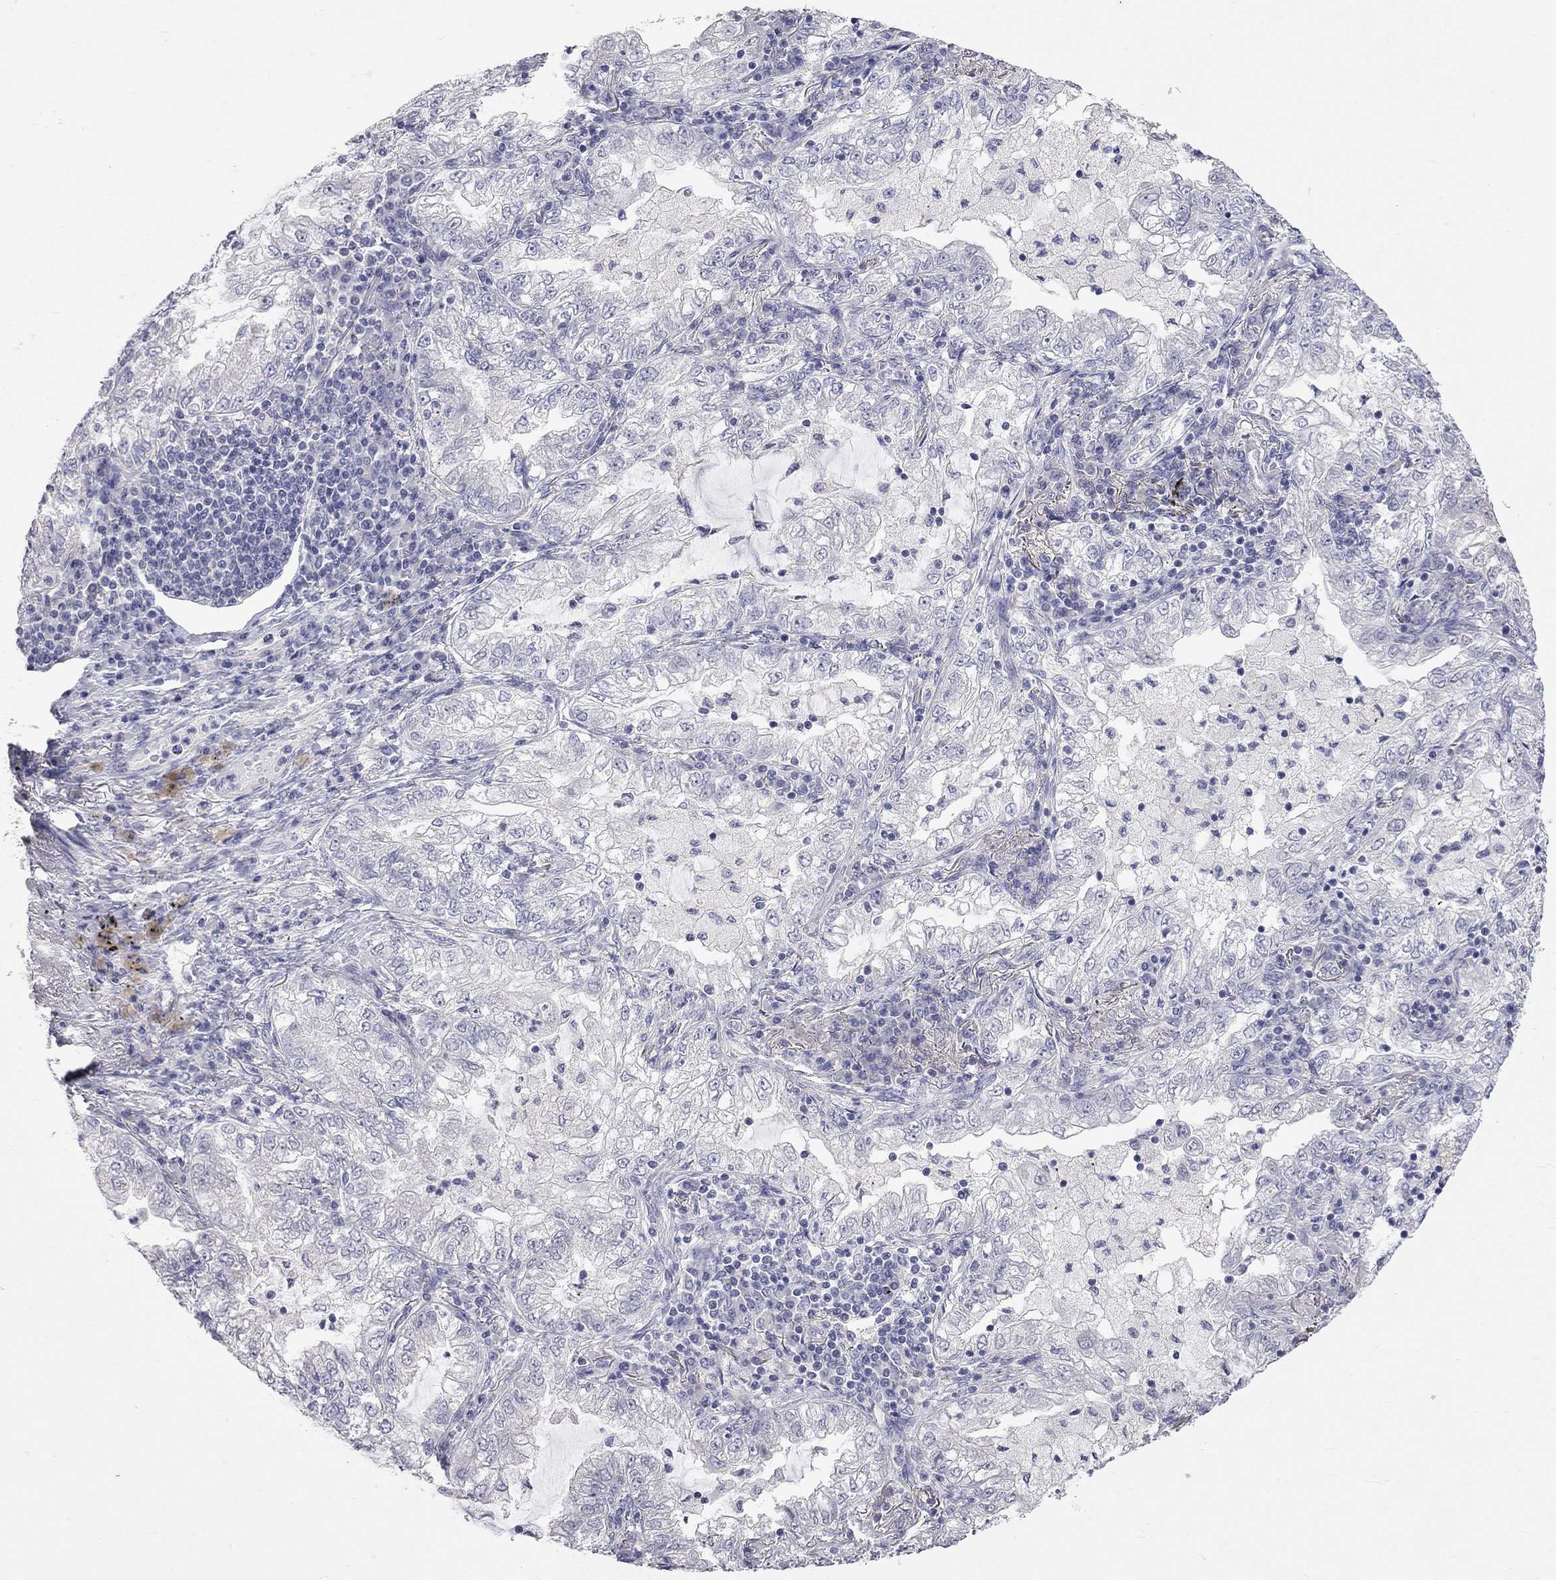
{"staining": {"intensity": "negative", "quantity": "none", "location": "none"}, "tissue": "lung cancer", "cell_type": "Tumor cells", "image_type": "cancer", "snomed": [{"axis": "morphology", "description": "Adenocarcinoma, NOS"}, {"axis": "topography", "description": "Lung"}], "caption": "Immunohistochemistry of lung cancer (adenocarcinoma) demonstrates no expression in tumor cells.", "gene": "OPRK1", "patient": {"sex": "female", "age": 73}}